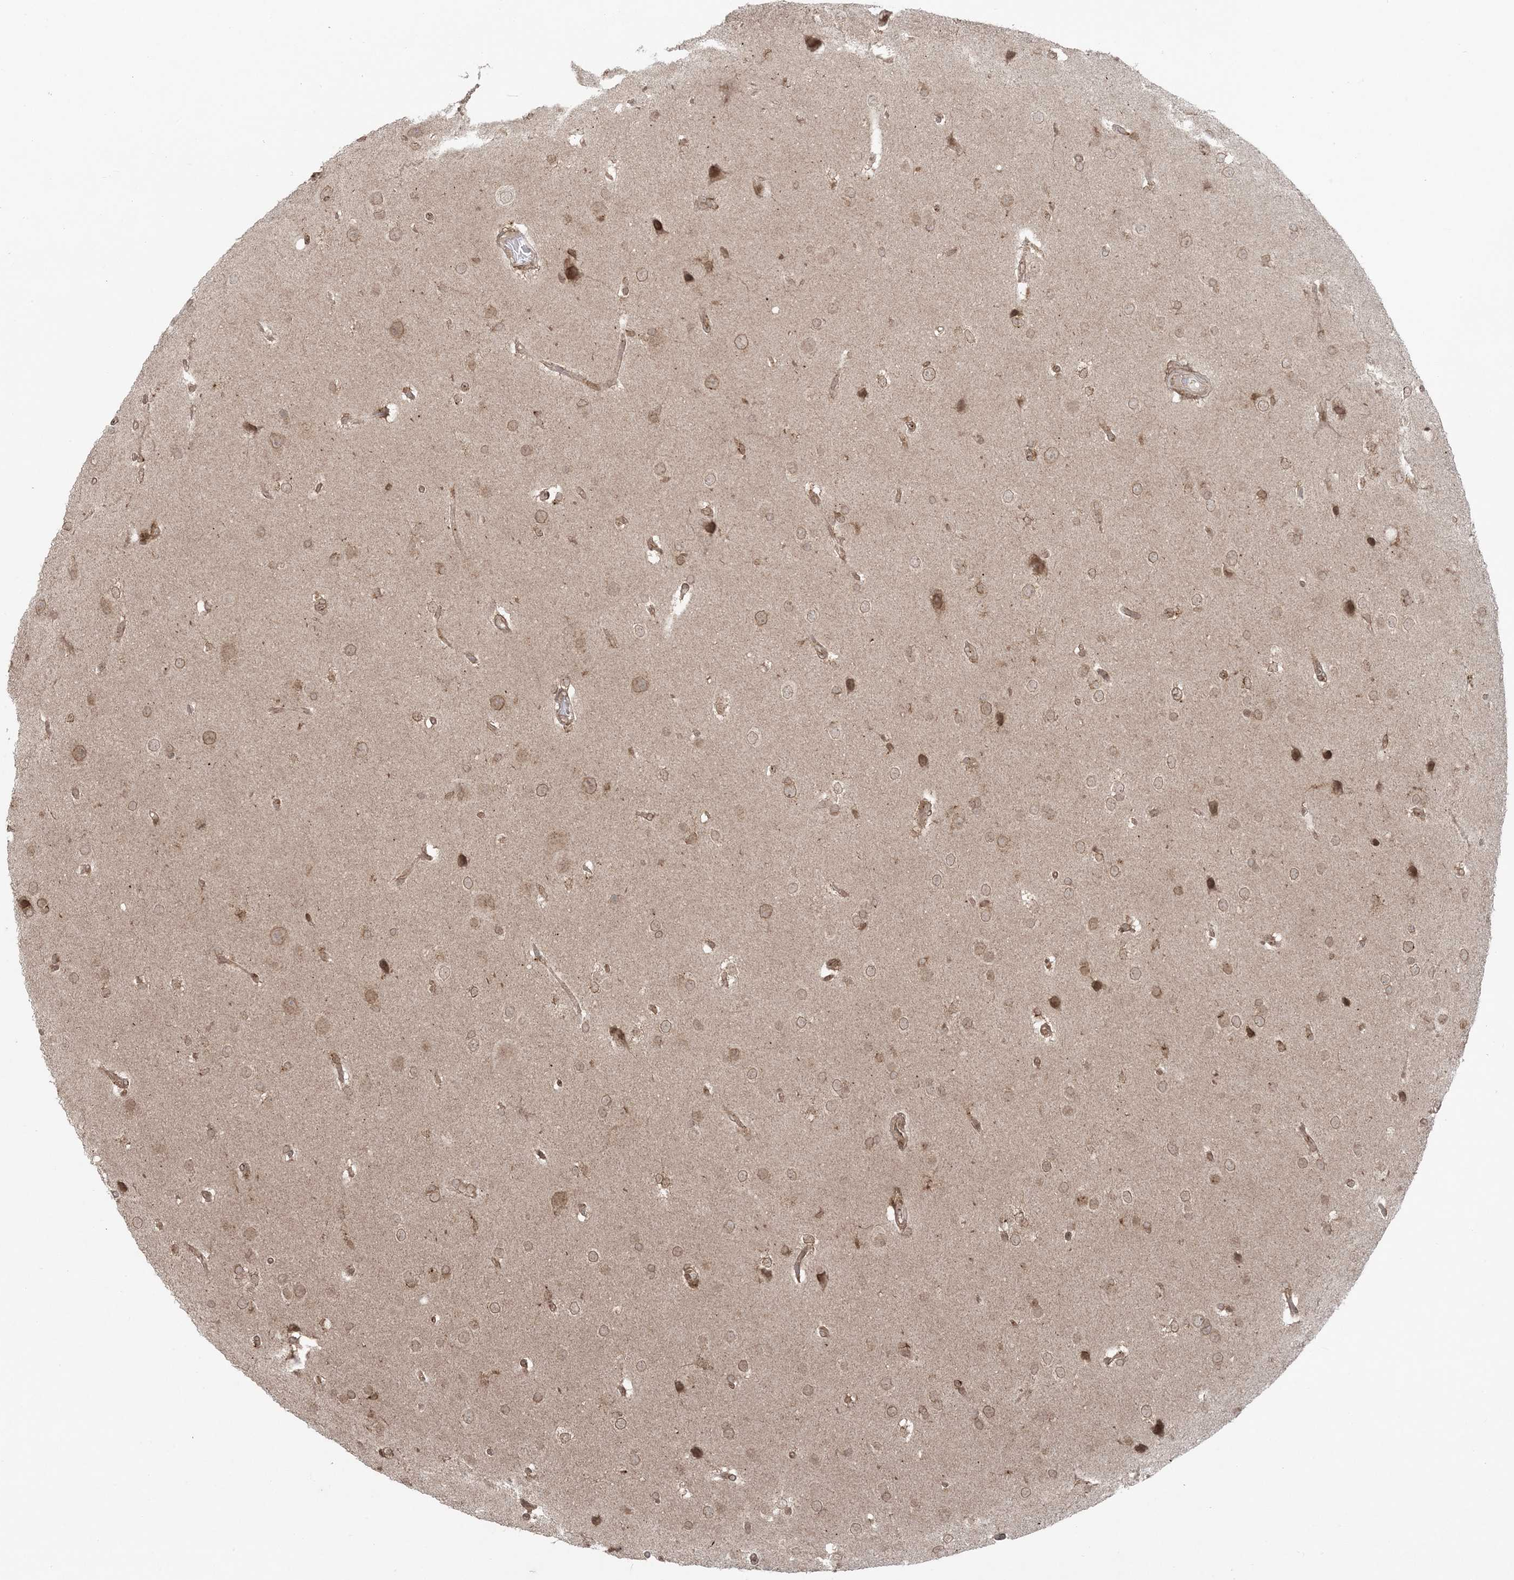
{"staining": {"intensity": "moderate", "quantity": ">75%", "location": "cytoplasmic/membranous,nuclear"}, "tissue": "glioma", "cell_type": "Tumor cells", "image_type": "cancer", "snomed": [{"axis": "morphology", "description": "Glioma, malignant, Low grade"}, {"axis": "topography", "description": "Brain"}], "caption": "Protein expression analysis of malignant glioma (low-grade) shows moderate cytoplasmic/membranous and nuclear positivity in about >75% of tumor cells.", "gene": "DDX19B", "patient": {"sex": "female", "age": 37}}